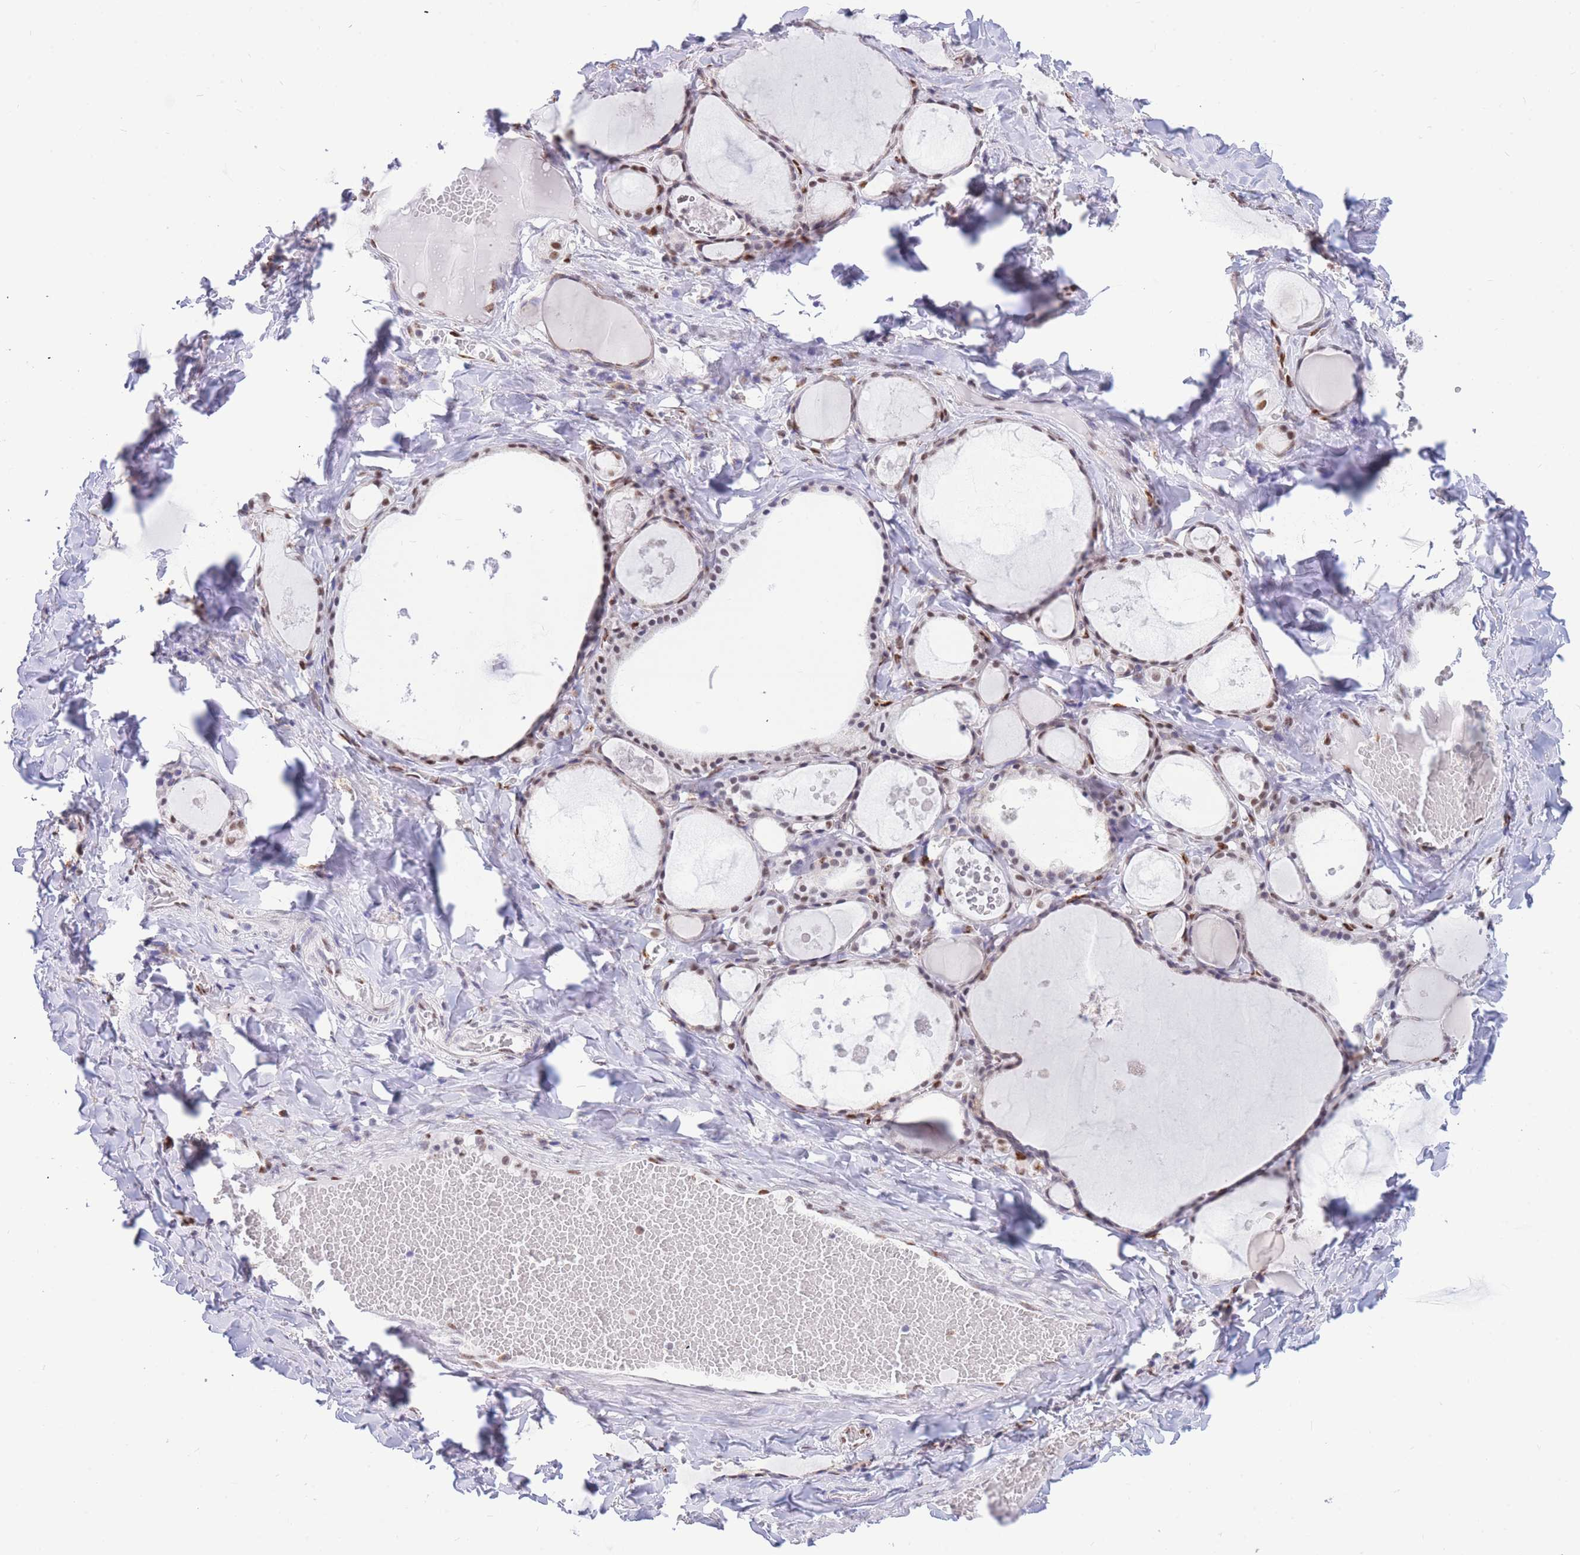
{"staining": {"intensity": "moderate", "quantity": "<25%", "location": "nuclear"}, "tissue": "thyroid gland", "cell_type": "Glandular cells", "image_type": "normal", "snomed": [{"axis": "morphology", "description": "Normal tissue, NOS"}, {"axis": "topography", "description": "Thyroid gland"}], "caption": "Moderate nuclear expression for a protein is seen in approximately <25% of glandular cells of unremarkable thyroid gland using immunohistochemistry (IHC).", "gene": "FAM153A", "patient": {"sex": "male", "age": 56}}